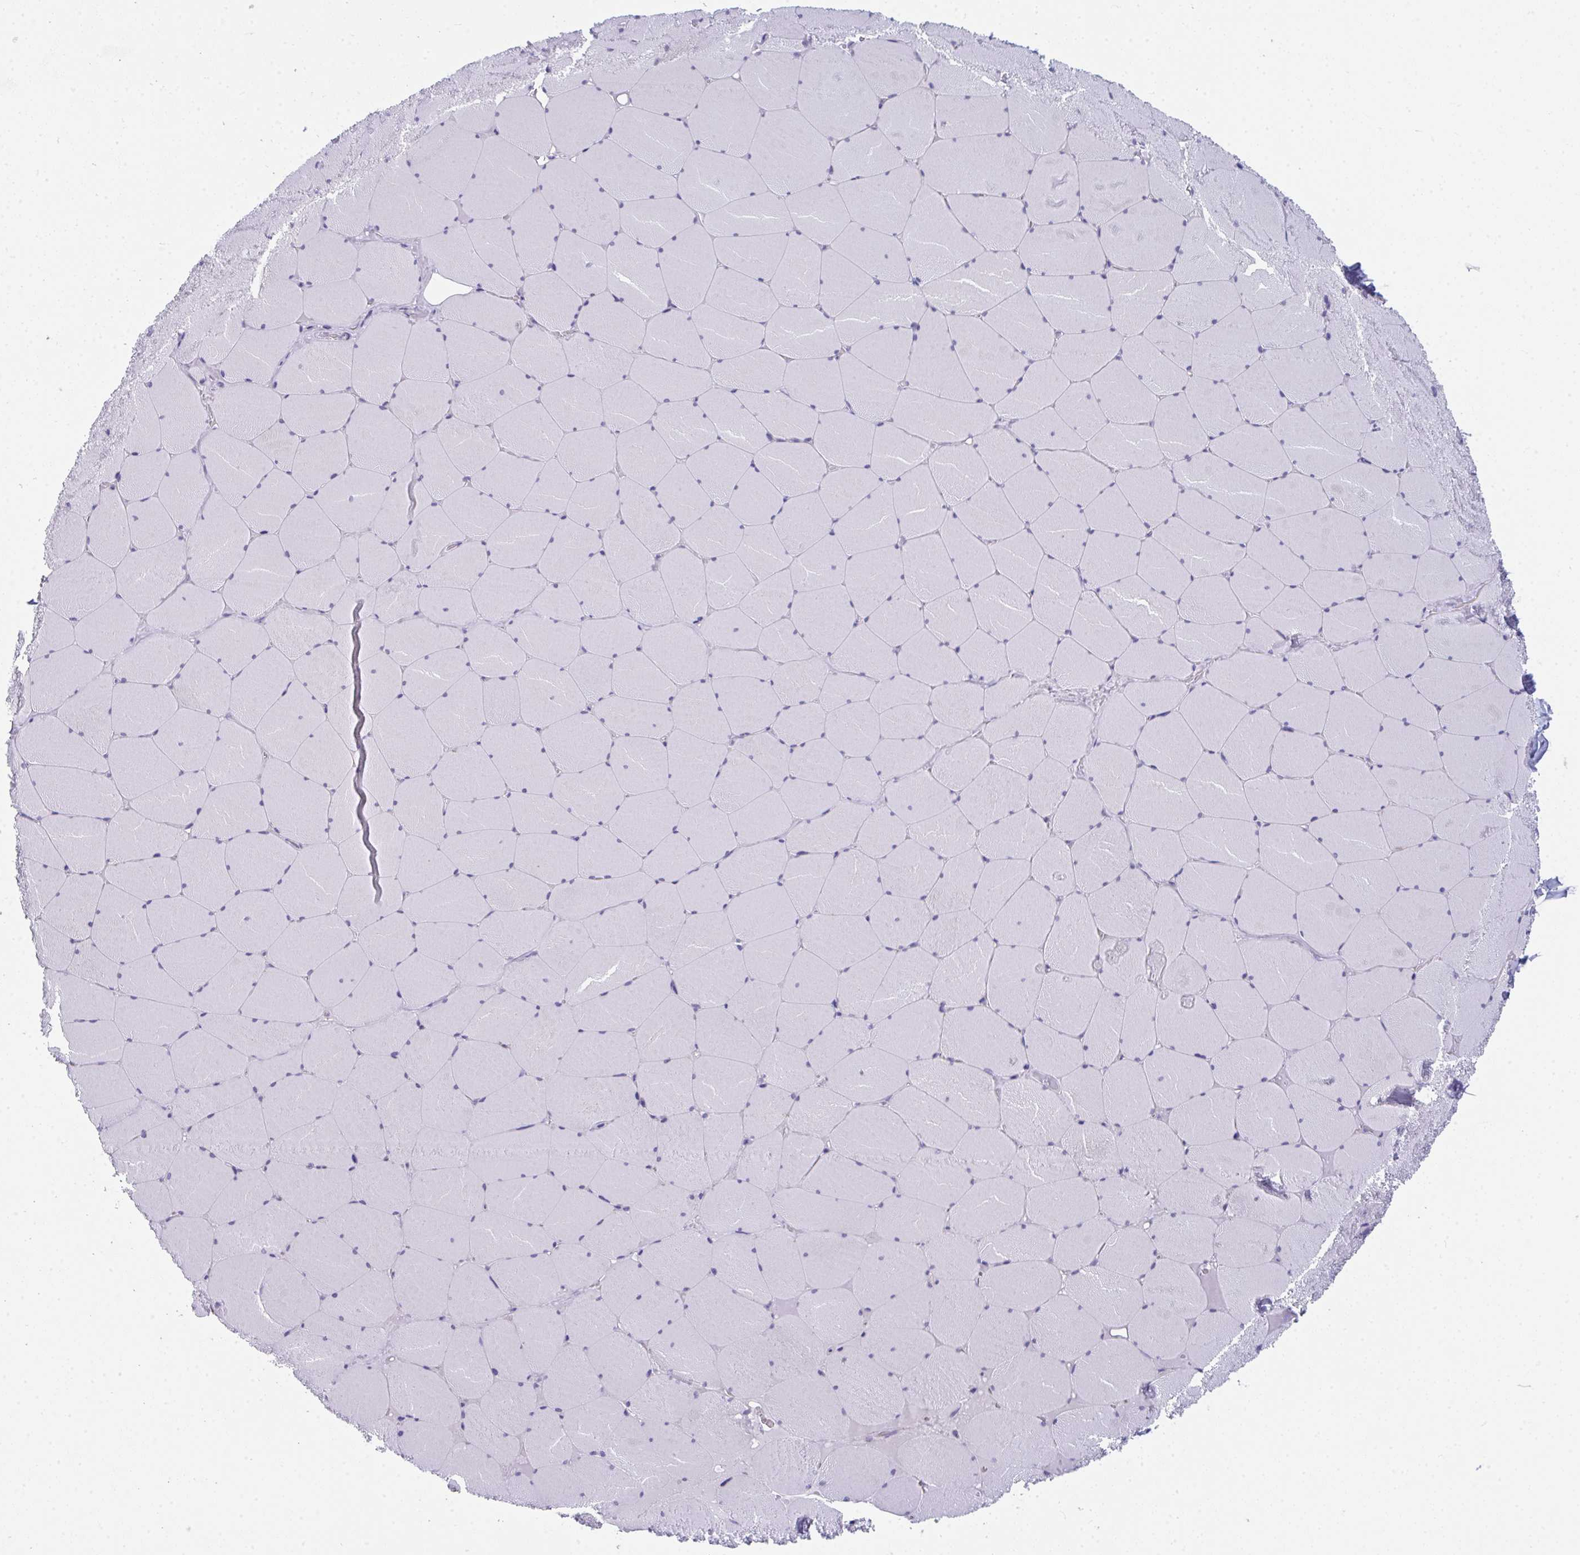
{"staining": {"intensity": "negative", "quantity": "none", "location": "none"}, "tissue": "skeletal muscle", "cell_type": "Myocytes", "image_type": "normal", "snomed": [{"axis": "morphology", "description": "Normal tissue, NOS"}, {"axis": "topography", "description": "Skeletal muscle"}, {"axis": "topography", "description": "Head-Neck"}], "caption": "Human skeletal muscle stained for a protein using immunohistochemistry exhibits no expression in myocytes.", "gene": "CDK13", "patient": {"sex": "male", "age": 66}}